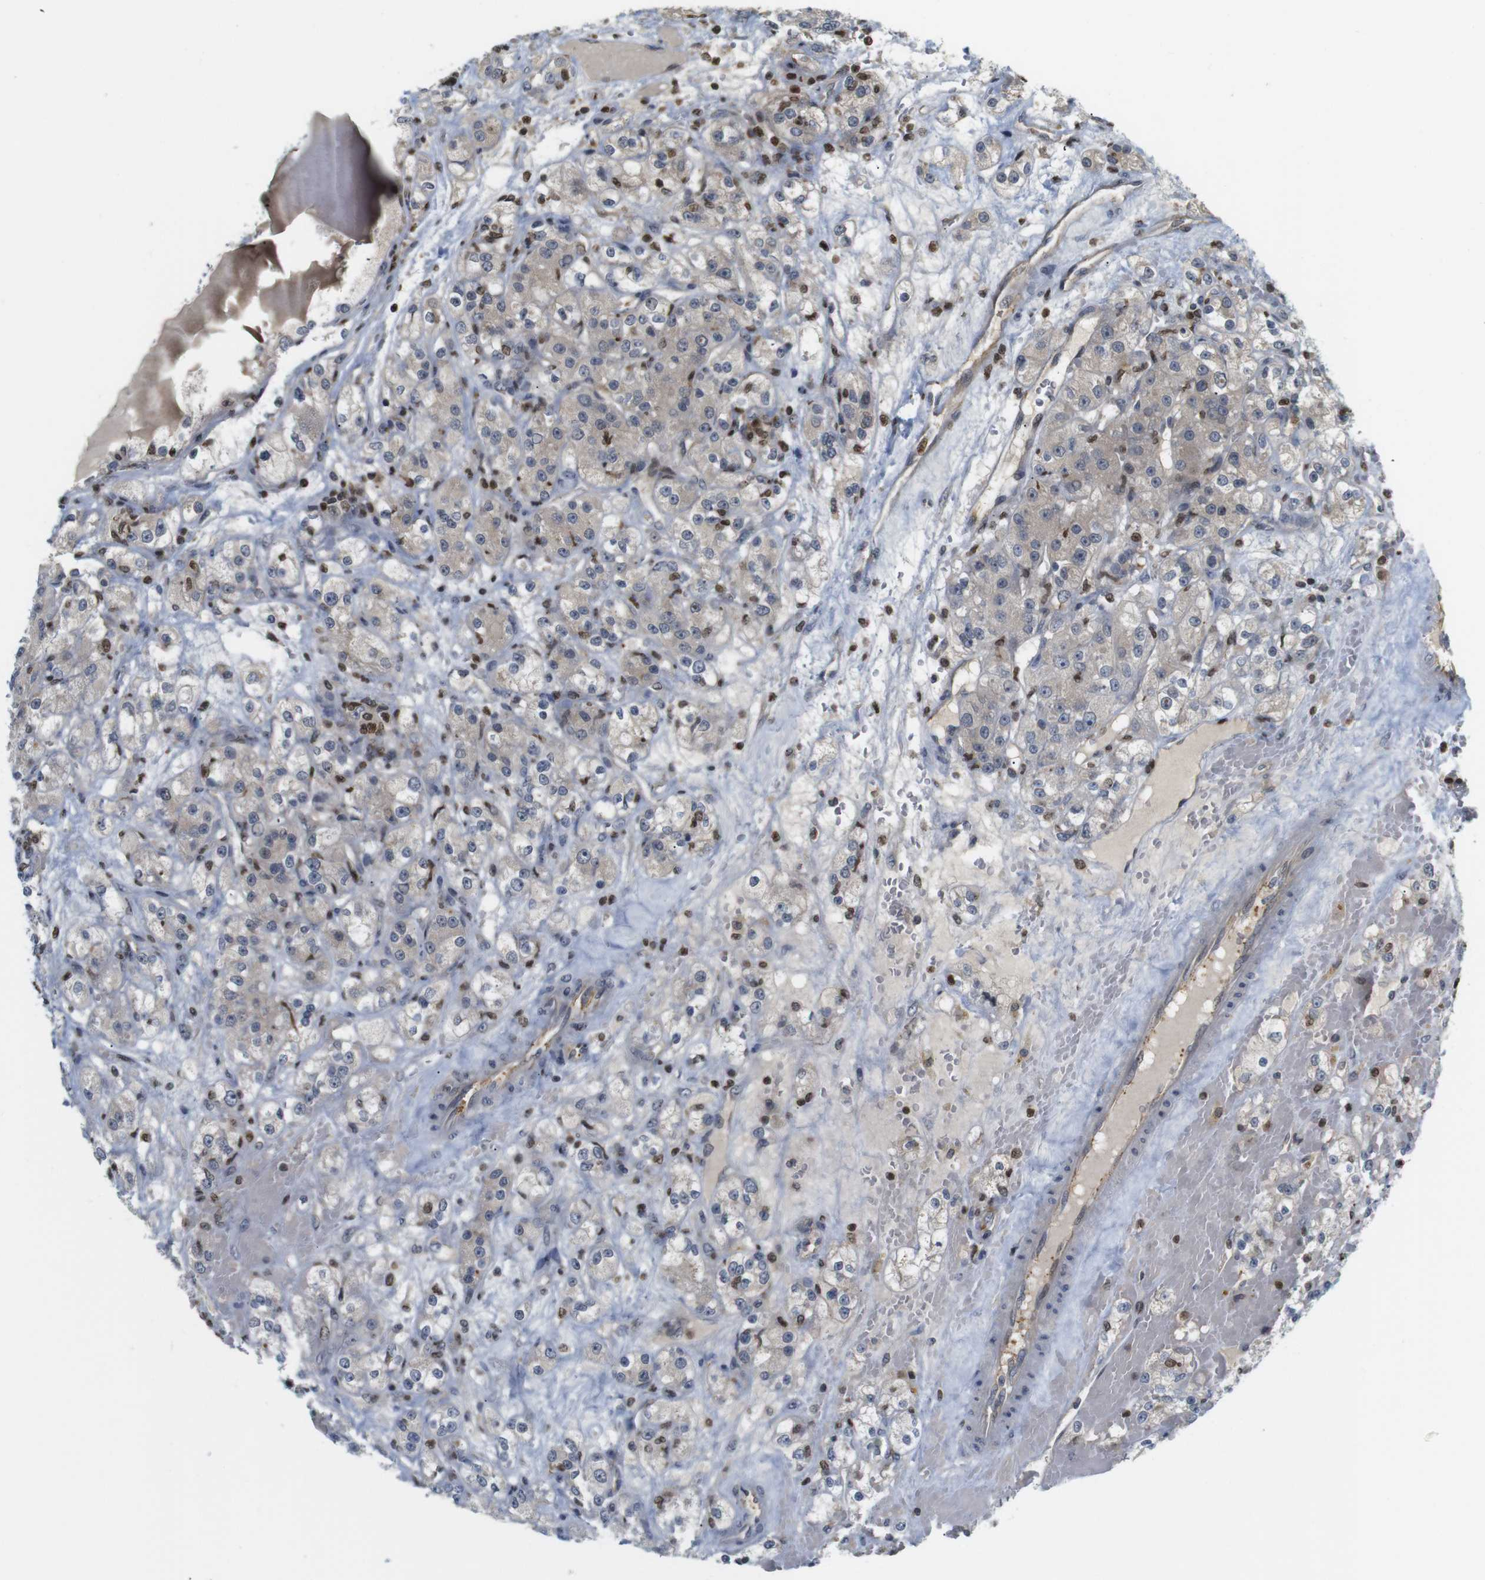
{"staining": {"intensity": "weak", "quantity": ">75%", "location": "cytoplasmic/membranous"}, "tissue": "renal cancer", "cell_type": "Tumor cells", "image_type": "cancer", "snomed": [{"axis": "morphology", "description": "Normal tissue, NOS"}, {"axis": "morphology", "description": "Adenocarcinoma, NOS"}, {"axis": "topography", "description": "Kidney"}], "caption": "High-power microscopy captured an immunohistochemistry micrograph of renal adenocarcinoma, revealing weak cytoplasmic/membranous positivity in about >75% of tumor cells. The staining is performed using DAB brown chromogen to label protein expression. The nuclei are counter-stained blue using hematoxylin.", "gene": "MBD1", "patient": {"sex": "male", "age": 61}}